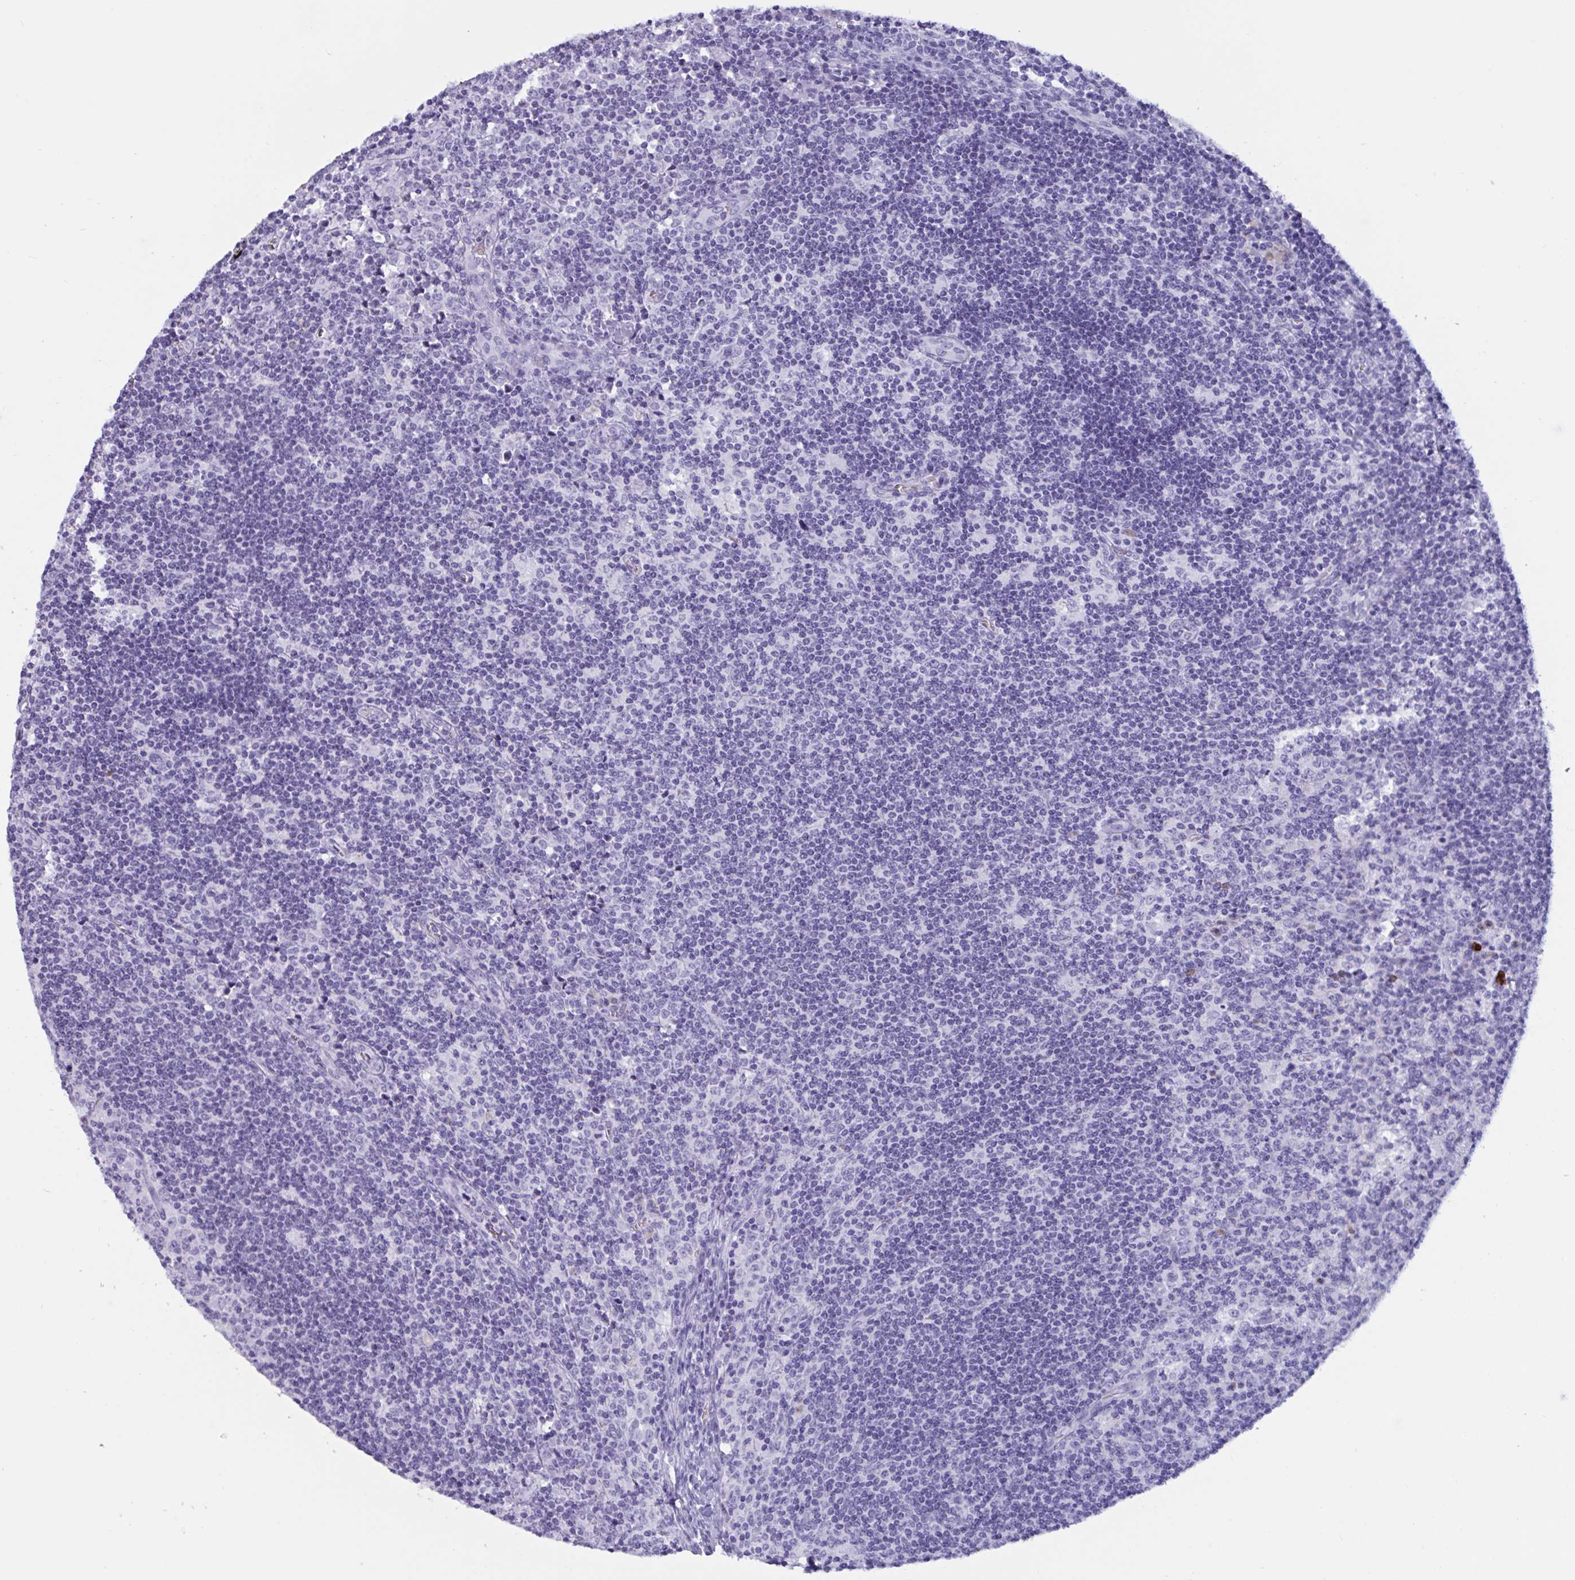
{"staining": {"intensity": "negative", "quantity": "none", "location": "none"}, "tissue": "lymph node", "cell_type": "Germinal center cells", "image_type": "normal", "snomed": [{"axis": "morphology", "description": "Normal tissue, NOS"}, {"axis": "topography", "description": "Lymph node"}], "caption": "Histopathology image shows no significant protein positivity in germinal center cells of normal lymph node.", "gene": "SLC2A1", "patient": {"sex": "female", "age": 45}}